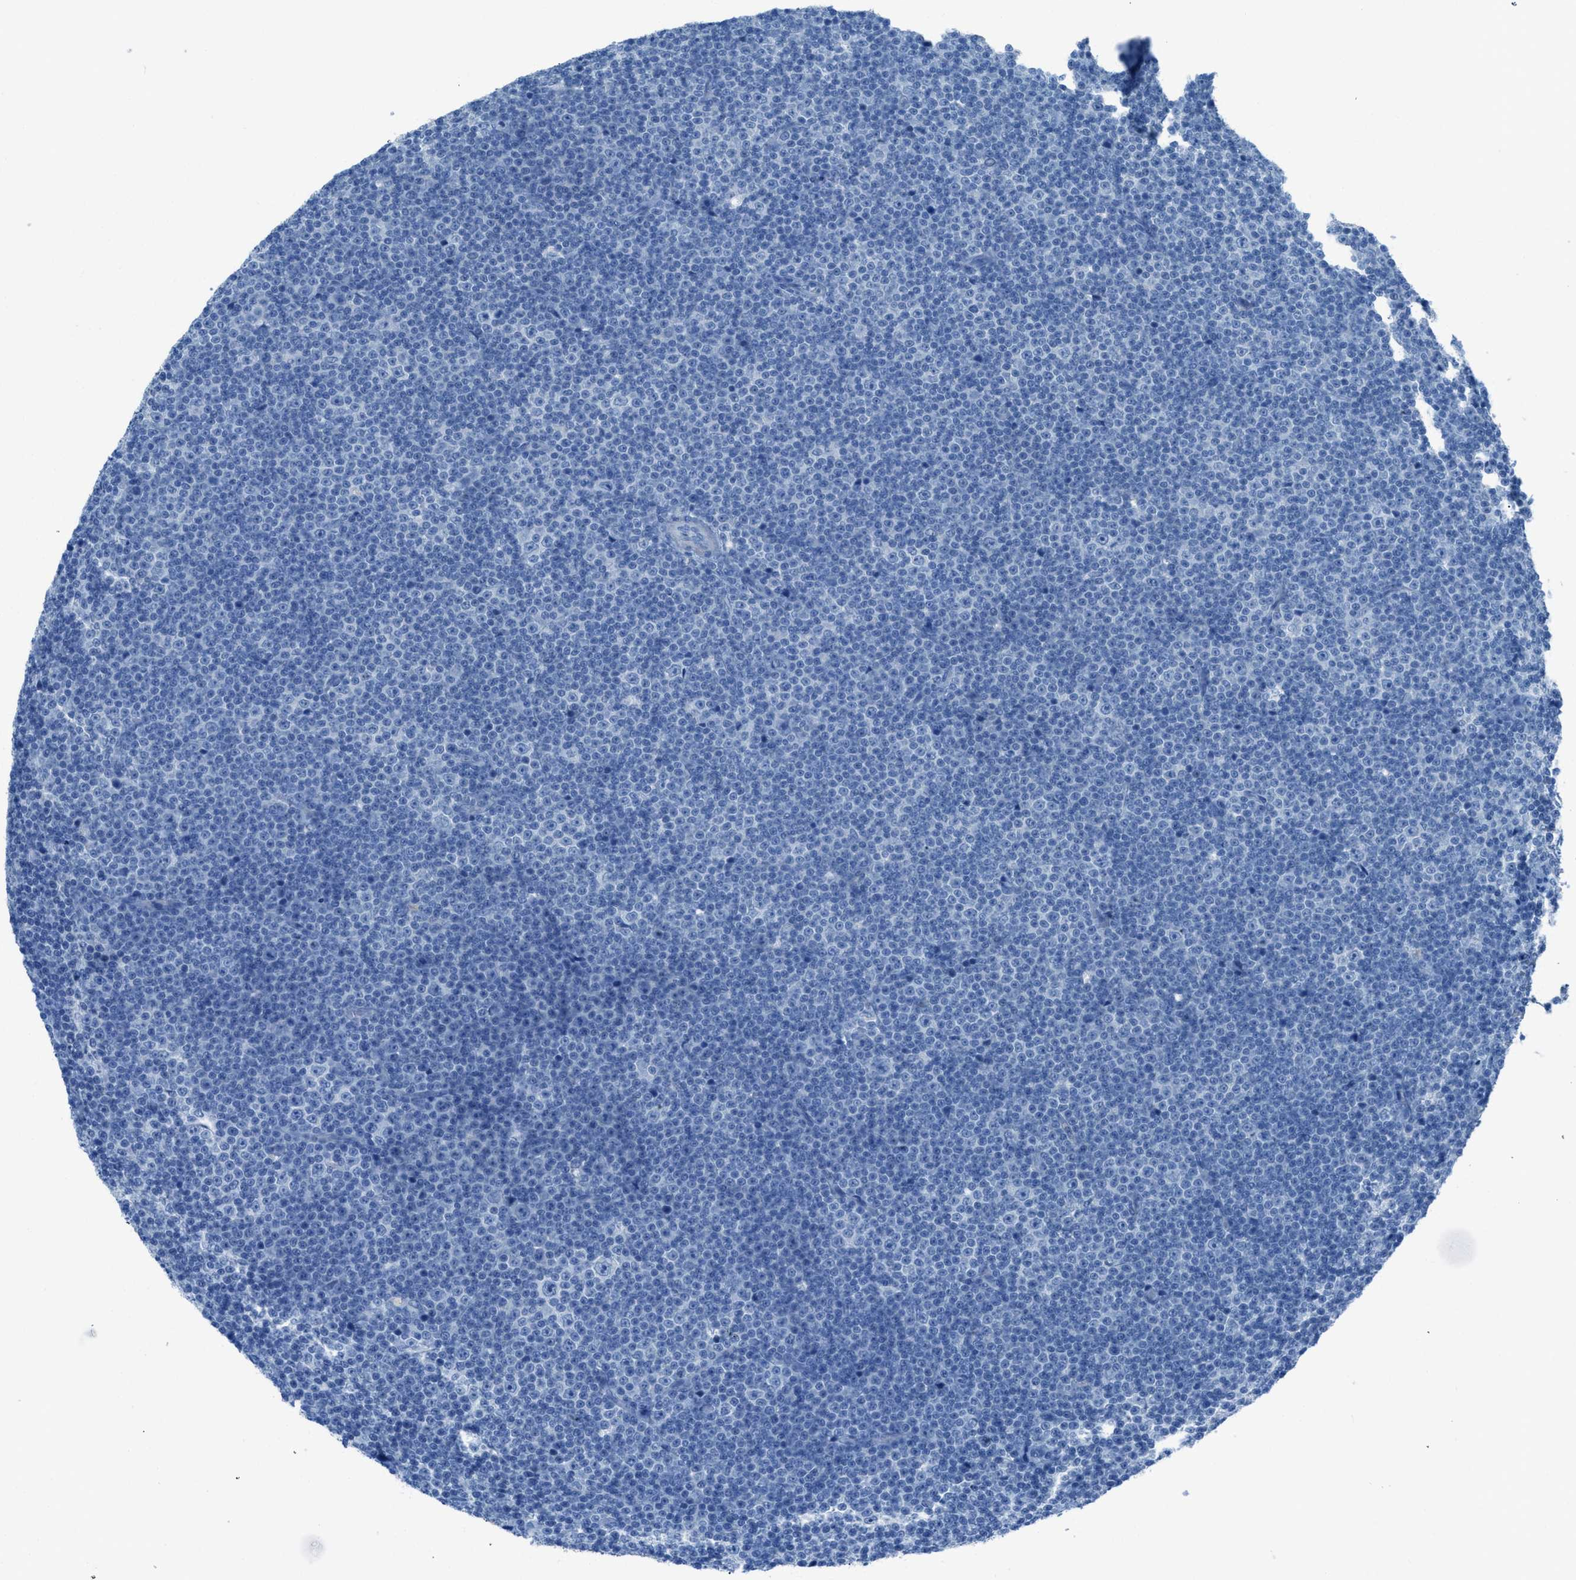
{"staining": {"intensity": "negative", "quantity": "none", "location": "none"}, "tissue": "lymphoma", "cell_type": "Tumor cells", "image_type": "cancer", "snomed": [{"axis": "morphology", "description": "Malignant lymphoma, non-Hodgkin's type, Low grade"}, {"axis": "topography", "description": "Lymph node"}], "caption": "Micrograph shows no significant protein staining in tumor cells of malignant lymphoma, non-Hodgkin's type (low-grade). (Stains: DAB (3,3'-diaminobenzidine) immunohistochemistry (IHC) with hematoxylin counter stain, Microscopy: brightfield microscopy at high magnification).", "gene": "ACAN", "patient": {"sex": "female", "age": 67}}